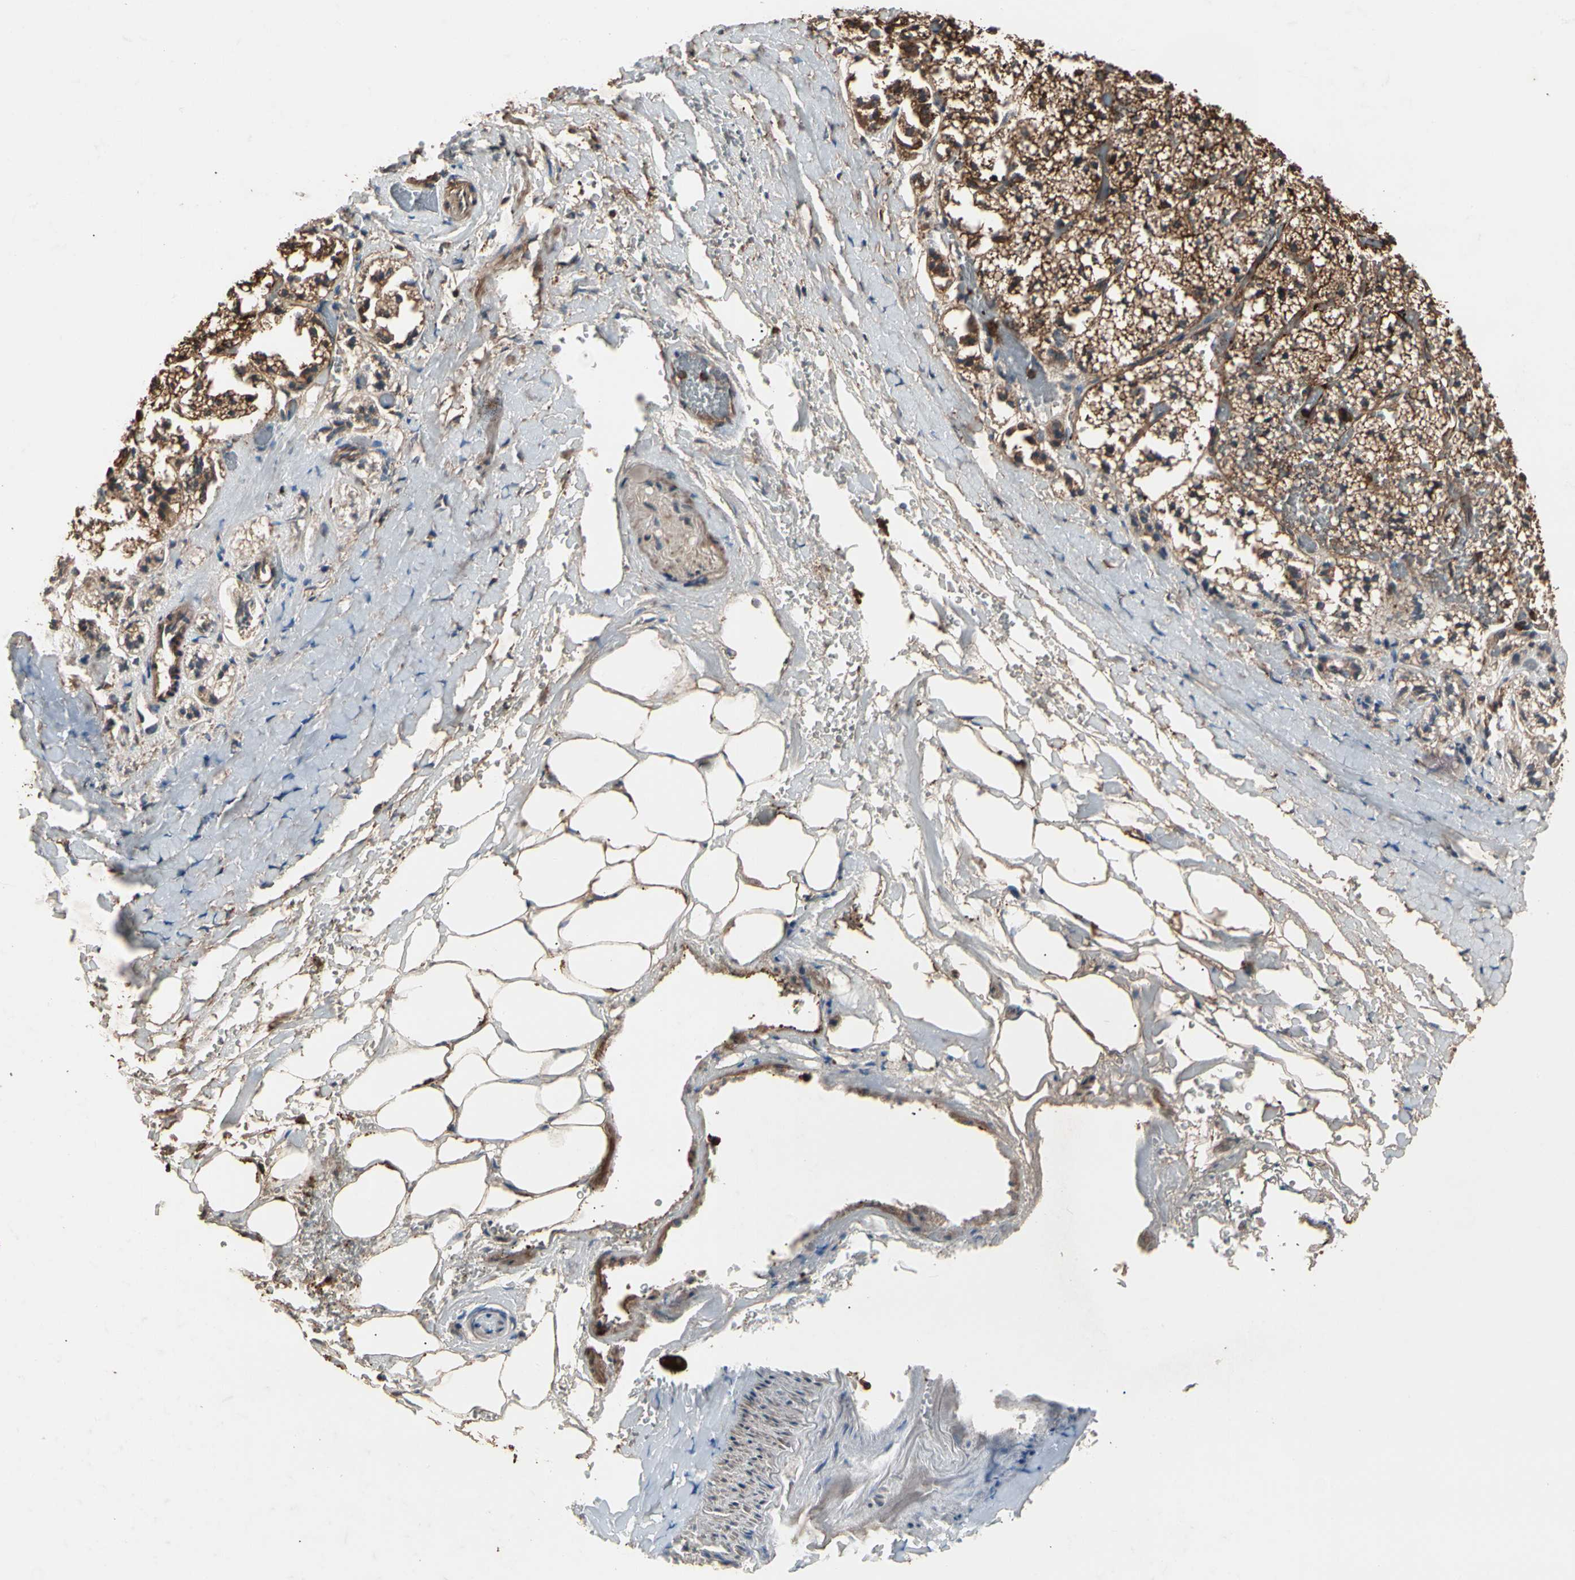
{"staining": {"intensity": "strong", "quantity": ">75%", "location": "cytoplasmic/membranous"}, "tissue": "adrenal gland", "cell_type": "Glandular cells", "image_type": "normal", "snomed": [{"axis": "morphology", "description": "Normal tissue, NOS"}, {"axis": "topography", "description": "Adrenal gland"}], "caption": "Approximately >75% of glandular cells in benign adrenal gland show strong cytoplasmic/membranous protein staining as visualized by brown immunohistochemical staining.", "gene": "AGBL2", "patient": {"sex": "male", "age": 53}}